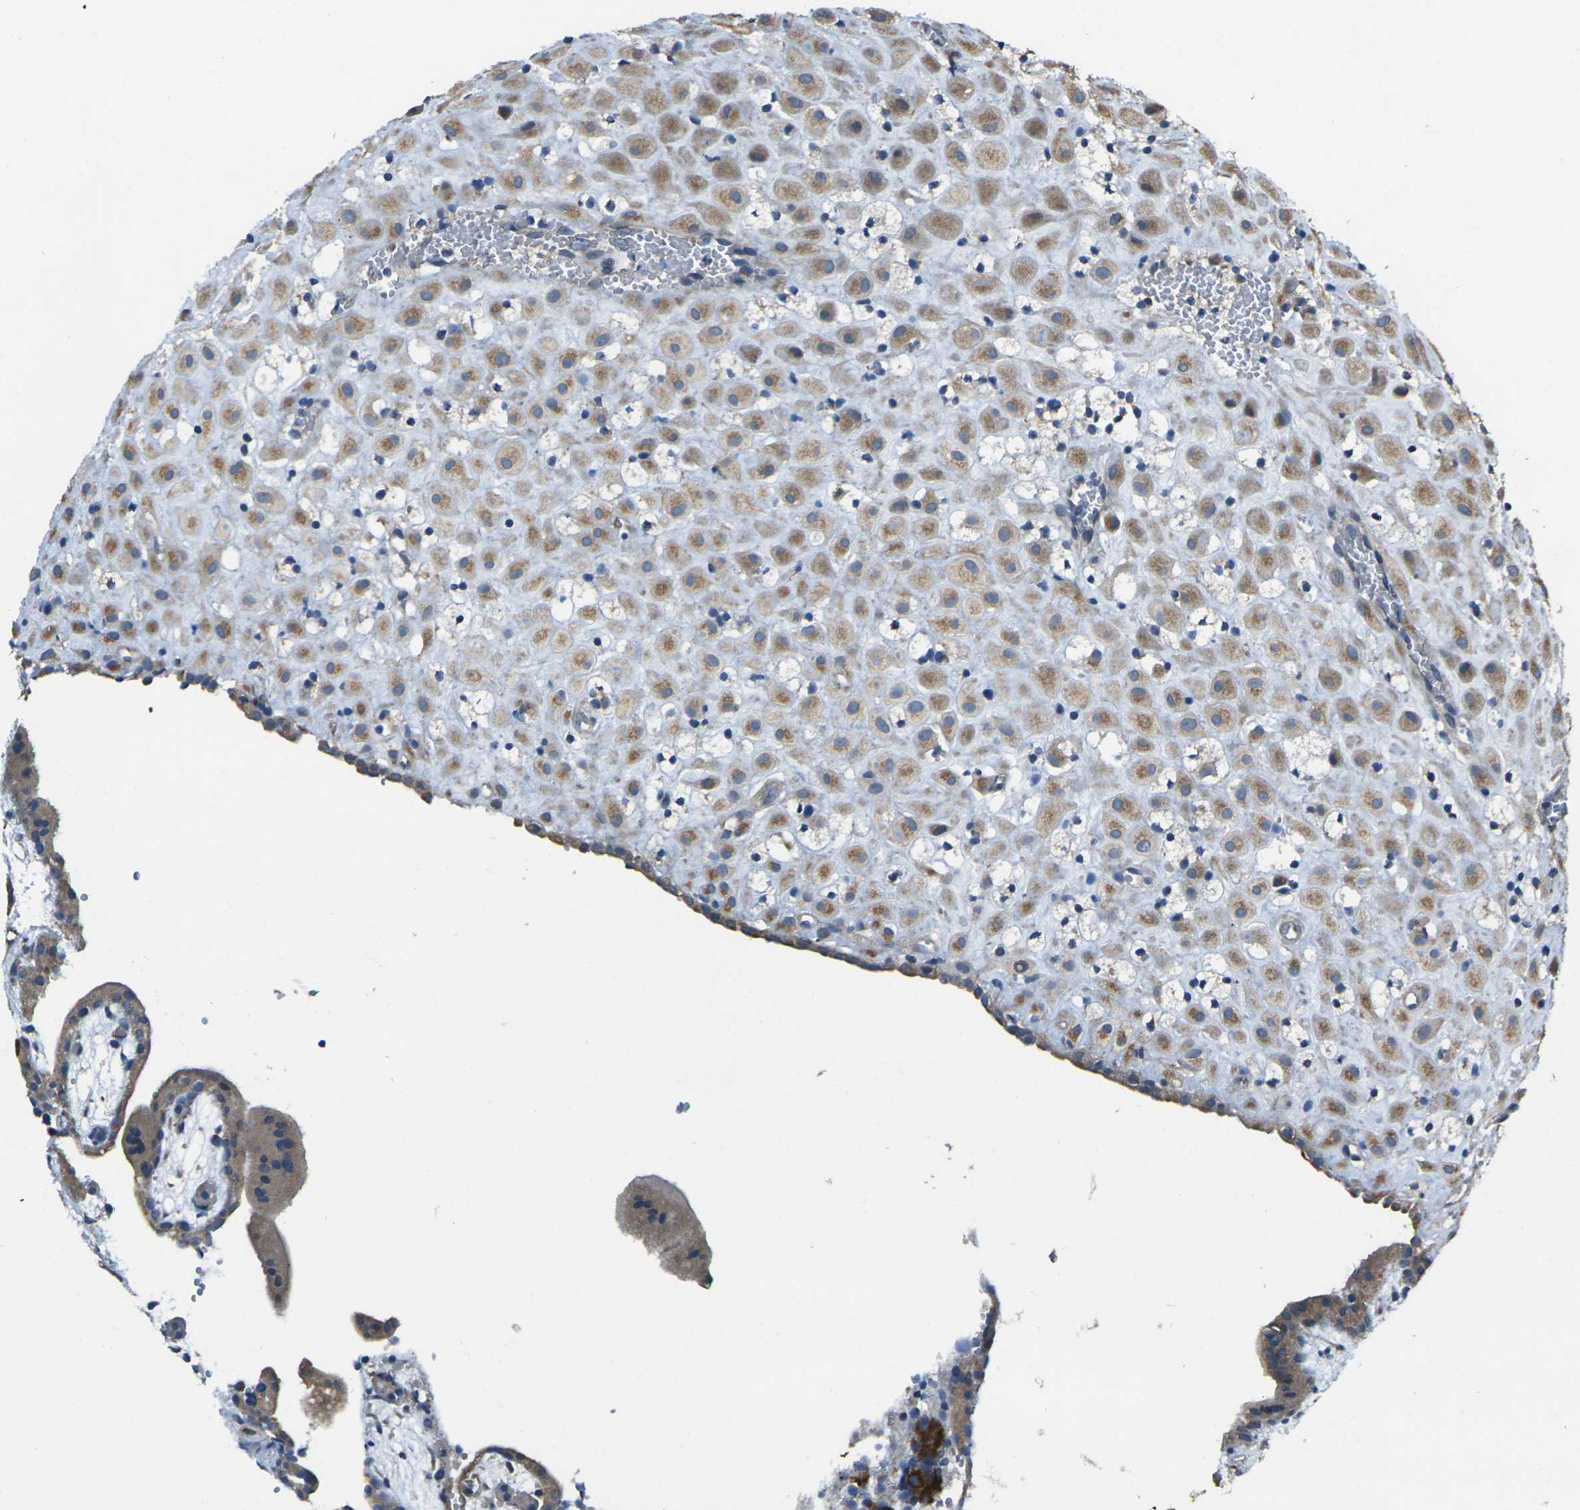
{"staining": {"intensity": "moderate", "quantity": ">75%", "location": "cytoplasmic/membranous"}, "tissue": "placenta", "cell_type": "Decidual cells", "image_type": "normal", "snomed": [{"axis": "morphology", "description": "Normal tissue, NOS"}, {"axis": "topography", "description": "Placenta"}], "caption": "Moderate cytoplasmic/membranous staining for a protein is seen in about >75% of decidual cells of benign placenta using IHC.", "gene": "TMEM120B", "patient": {"sex": "female", "age": 18}}